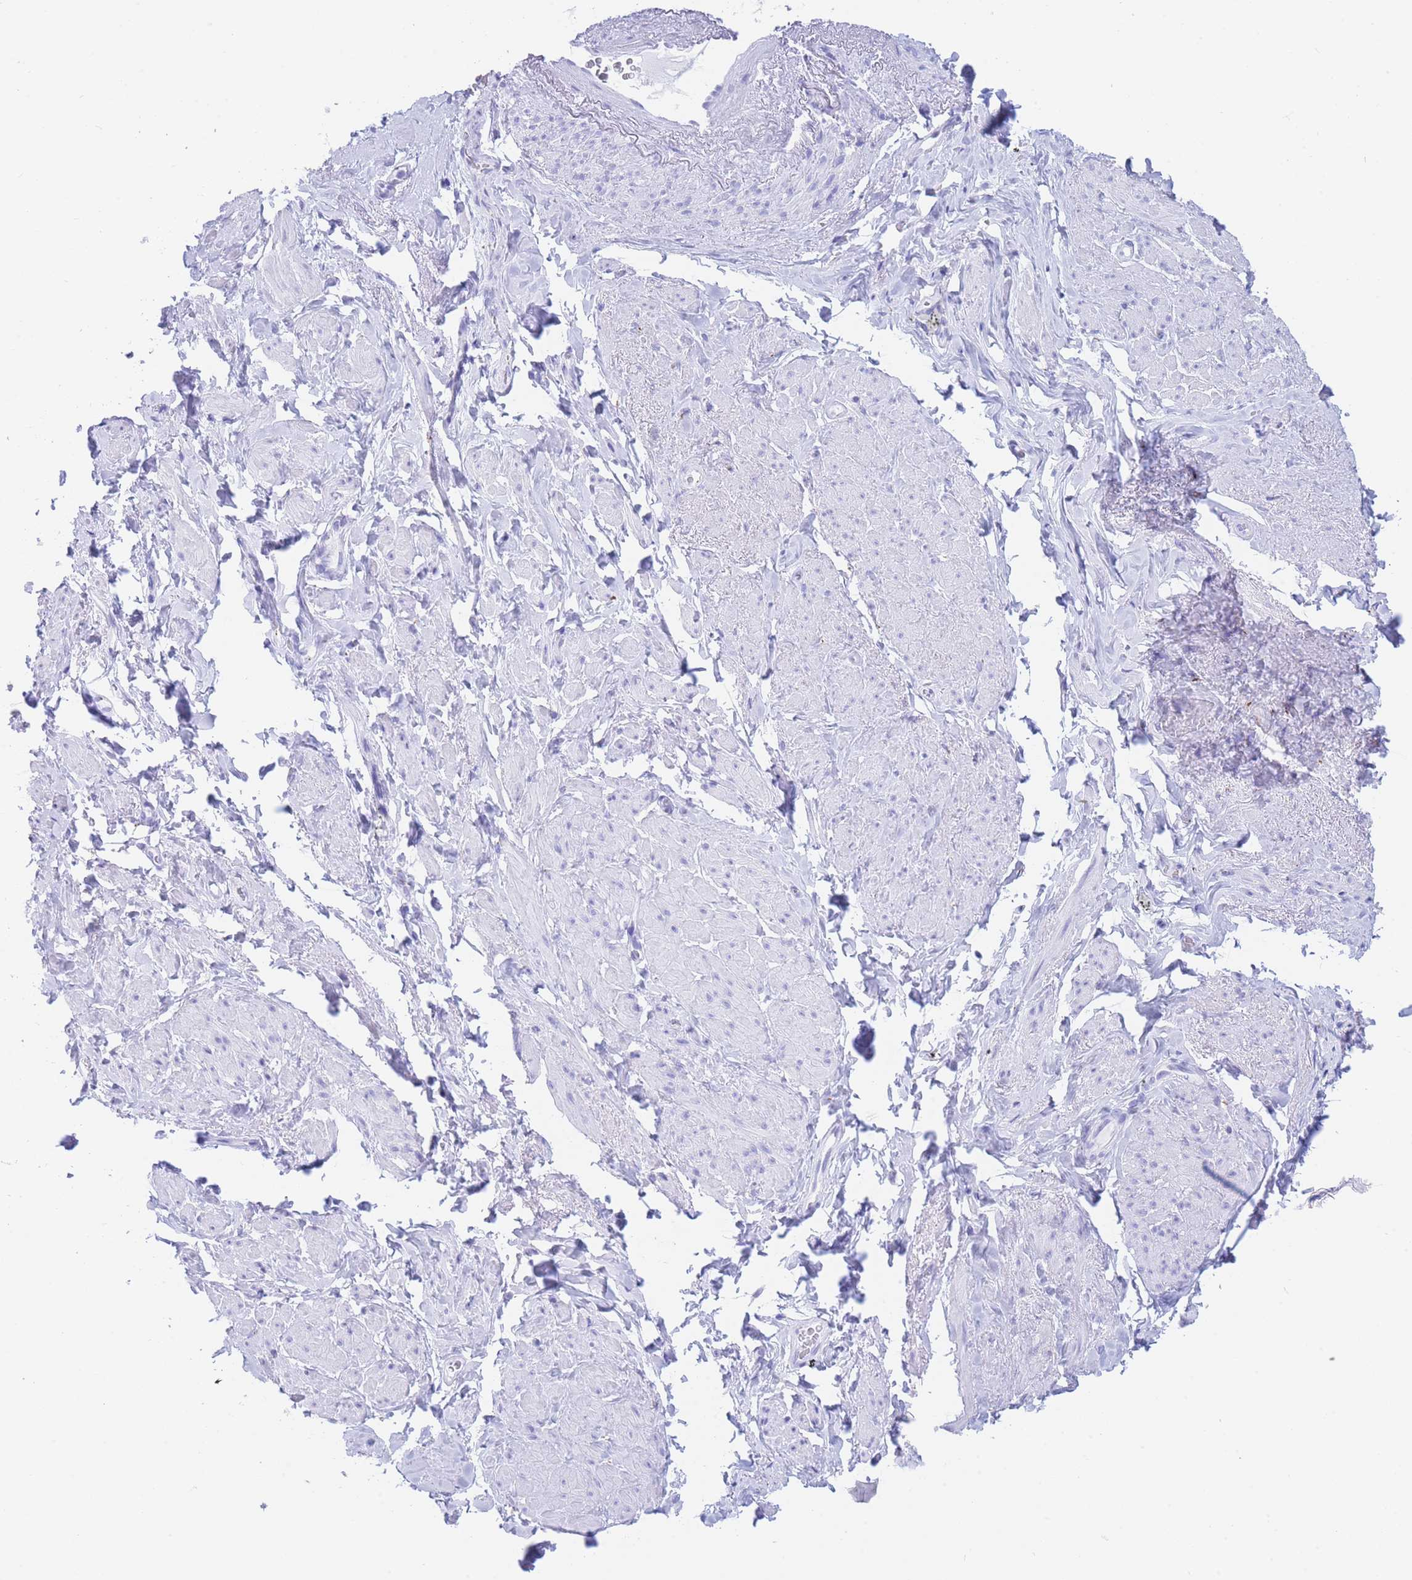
{"staining": {"intensity": "negative", "quantity": "none", "location": "none"}, "tissue": "smooth muscle", "cell_type": "Smooth muscle cells", "image_type": "normal", "snomed": [{"axis": "morphology", "description": "Normal tissue, NOS"}, {"axis": "topography", "description": "Smooth muscle"}, {"axis": "topography", "description": "Peripheral nerve tissue"}], "caption": "DAB immunohistochemical staining of normal smooth muscle shows no significant staining in smooth muscle cells.", "gene": "FAM3C", "patient": {"sex": "male", "age": 69}}